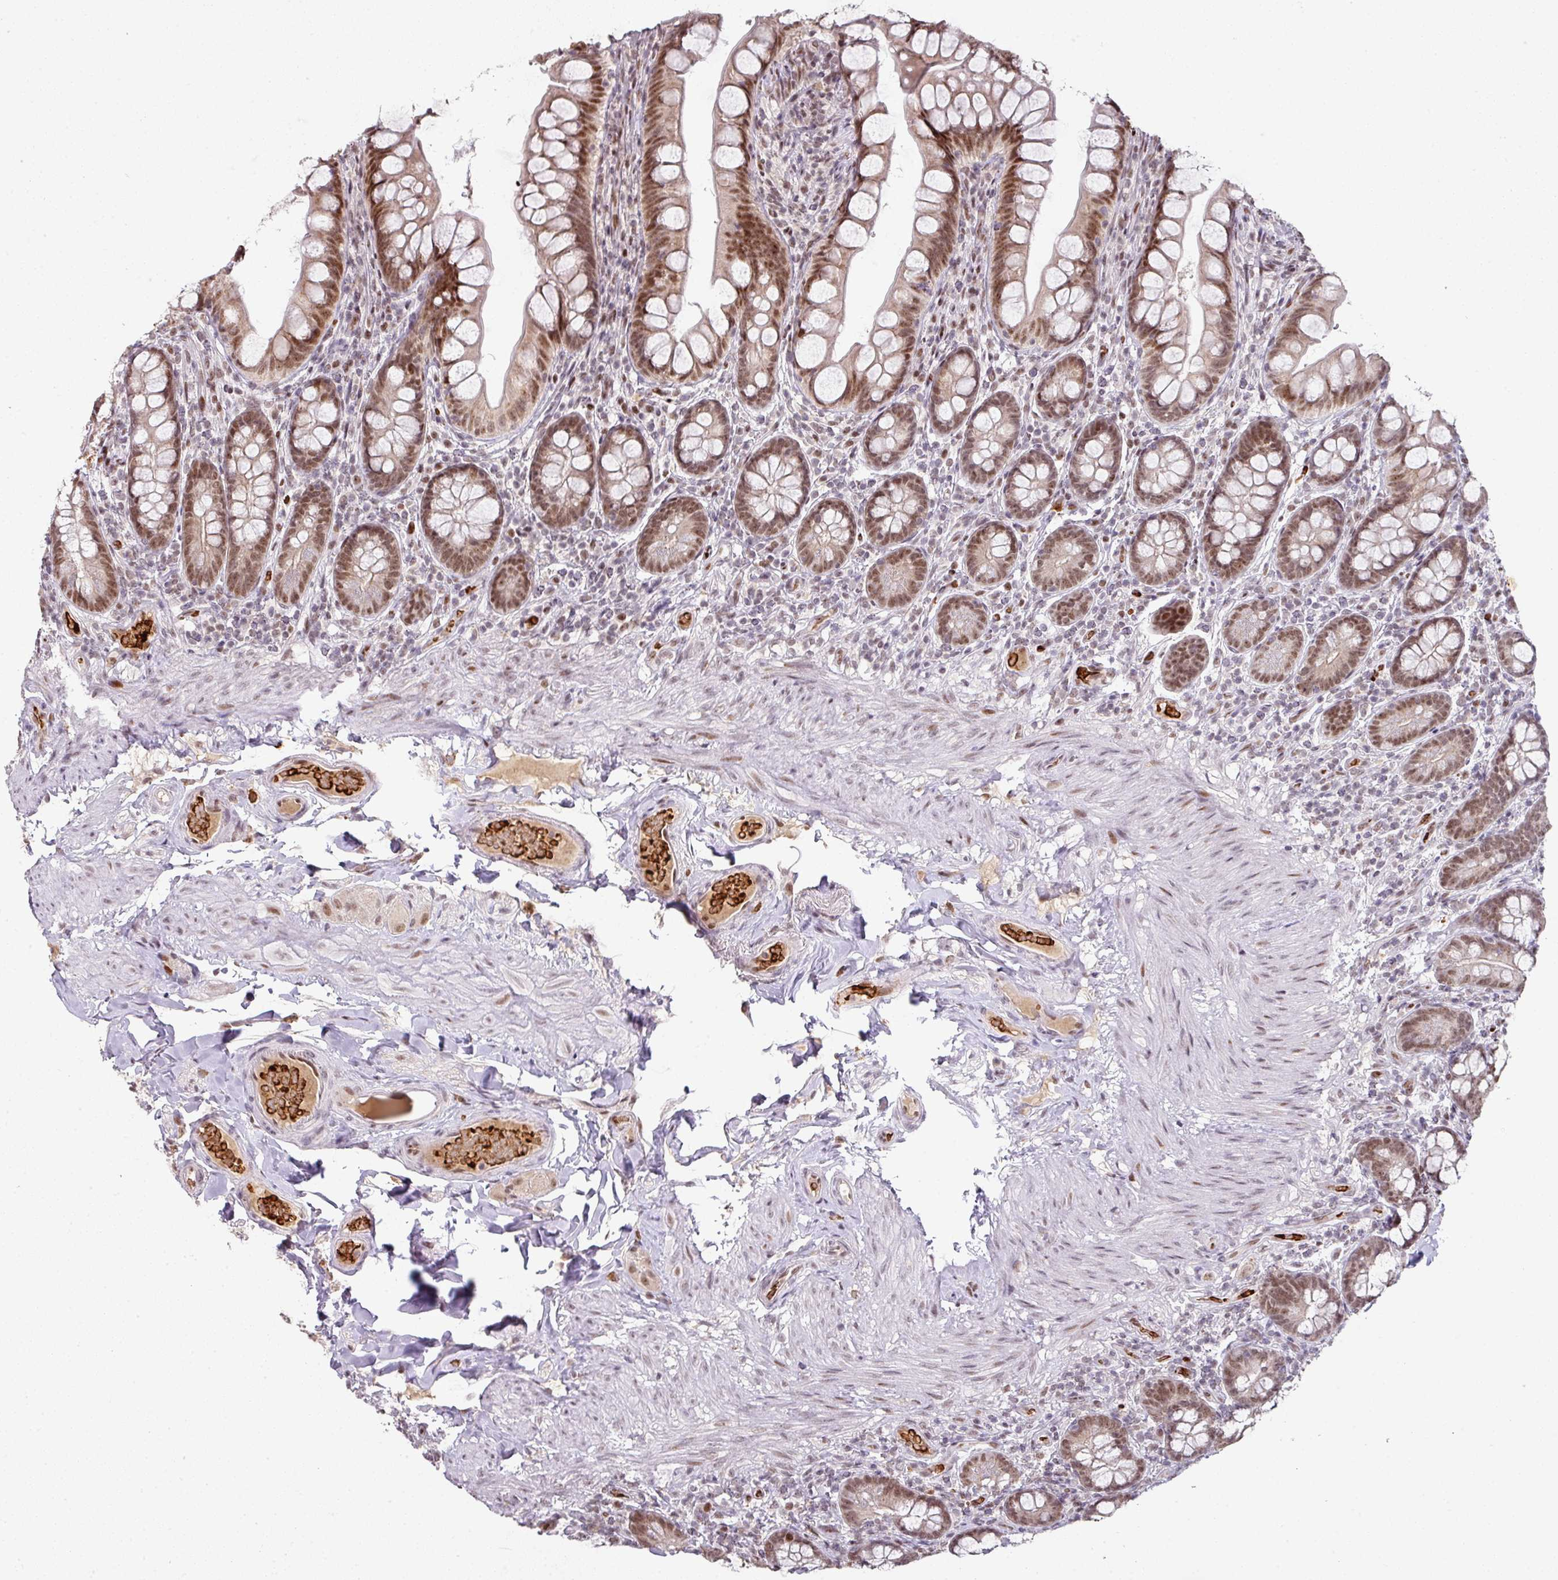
{"staining": {"intensity": "moderate", "quantity": ">75%", "location": "nuclear"}, "tissue": "small intestine", "cell_type": "Glandular cells", "image_type": "normal", "snomed": [{"axis": "morphology", "description": "Normal tissue, NOS"}, {"axis": "topography", "description": "Small intestine"}], "caption": "Immunohistochemical staining of normal human small intestine shows moderate nuclear protein staining in about >75% of glandular cells. The staining was performed using DAB to visualize the protein expression in brown, while the nuclei were stained in blue with hematoxylin (Magnification: 20x).", "gene": "NEIL1", "patient": {"sex": "male", "age": 70}}